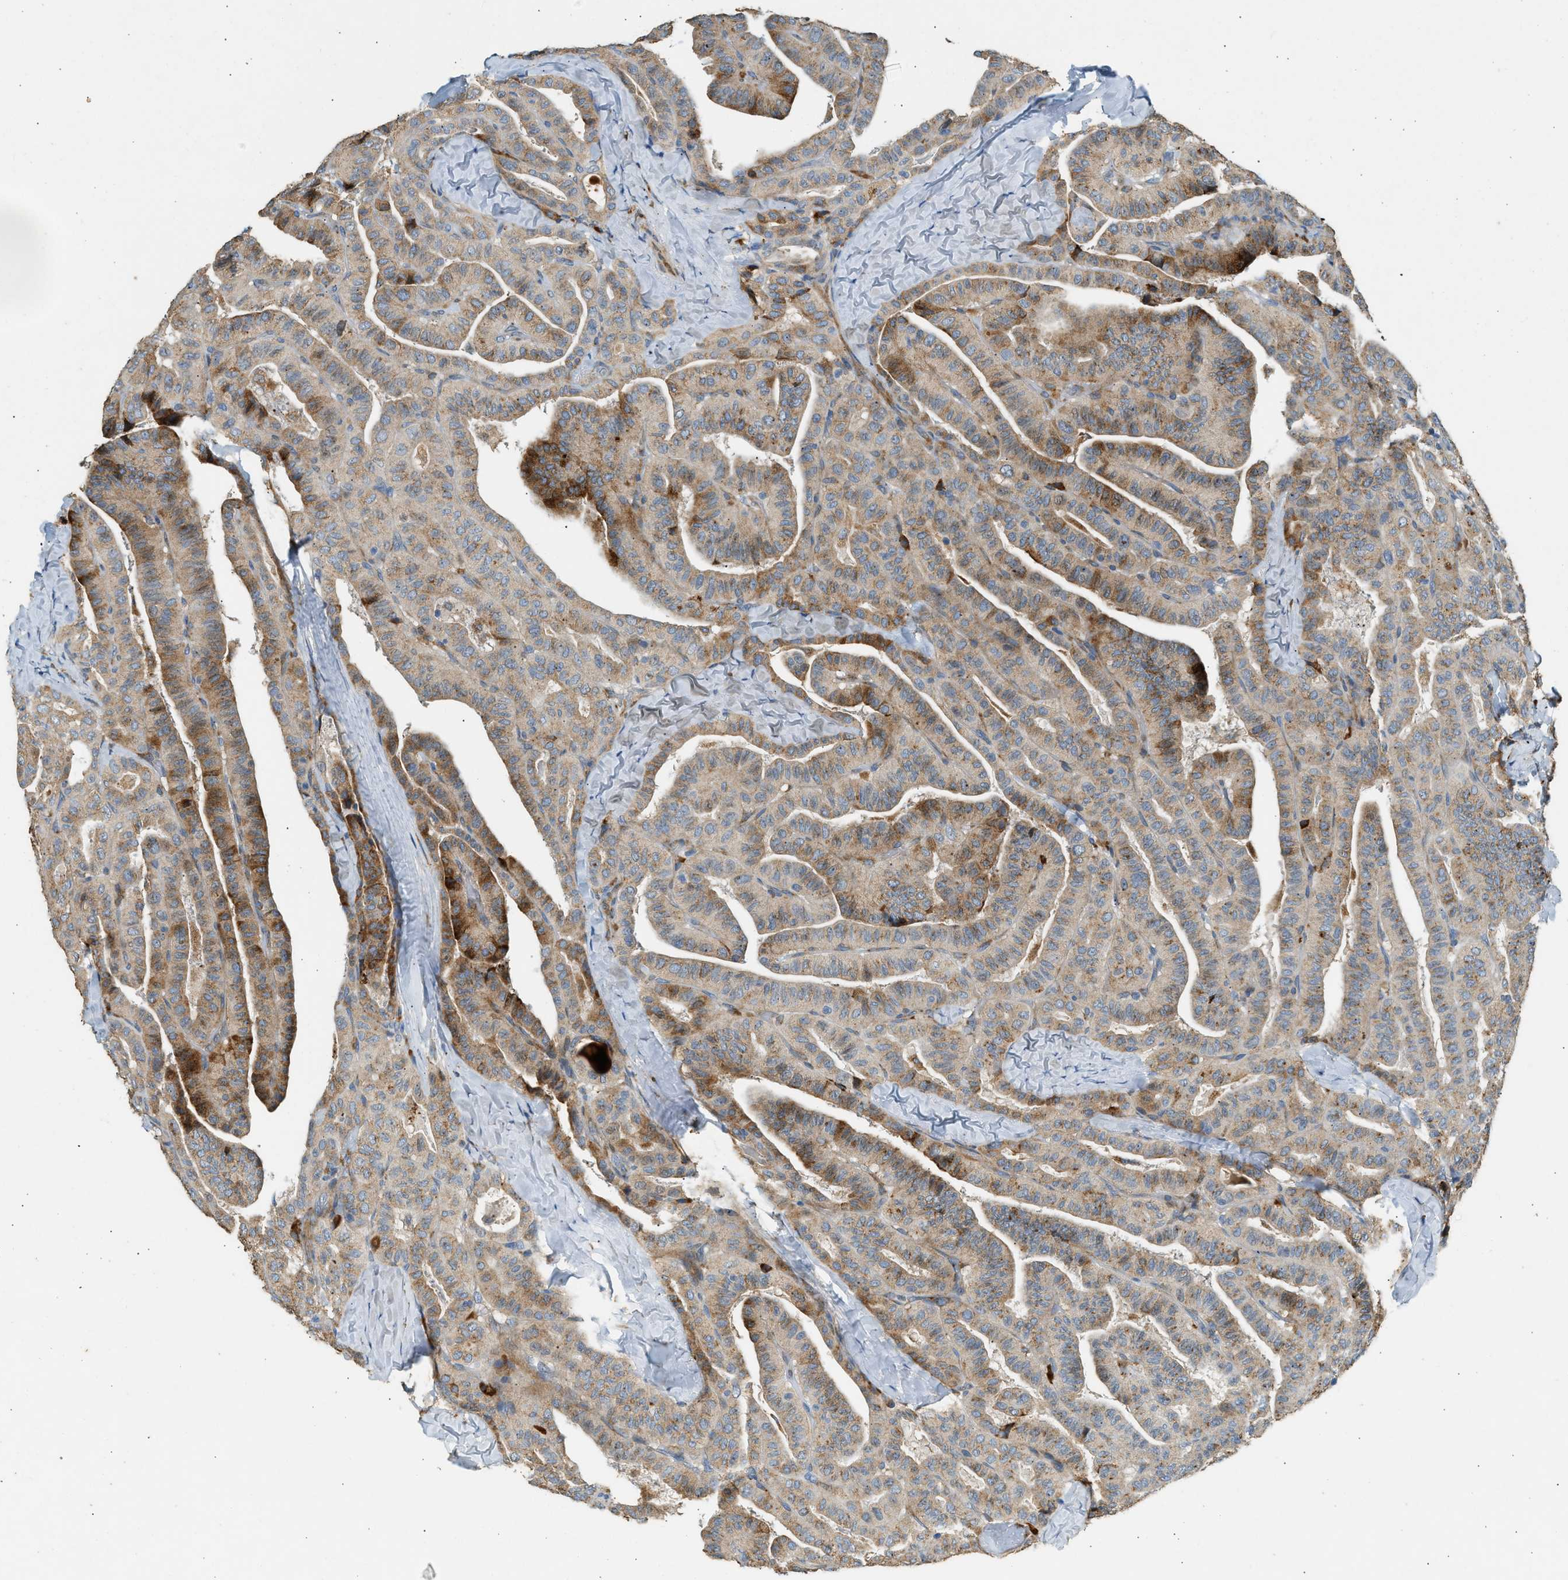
{"staining": {"intensity": "moderate", "quantity": ">75%", "location": "cytoplasmic/membranous"}, "tissue": "thyroid cancer", "cell_type": "Tumor cells", "image_type": "cancer", "snomed": [{"axis": "morphology", "description": "Papillary adenocarcinoma, NOS"}, {"axis": "topography", "description": "Thyroid gland"}], "caption": "A high-resolution micrograph shows immunohistochemistry (IHC) staining of thyroid papillary adenocarcinoma, which demonstrates moderate cytoplasmic/membranous staining in about >75% of tumor cells.", "gene": "CTSB", "patient": {"sex": "male", "age": 77}}